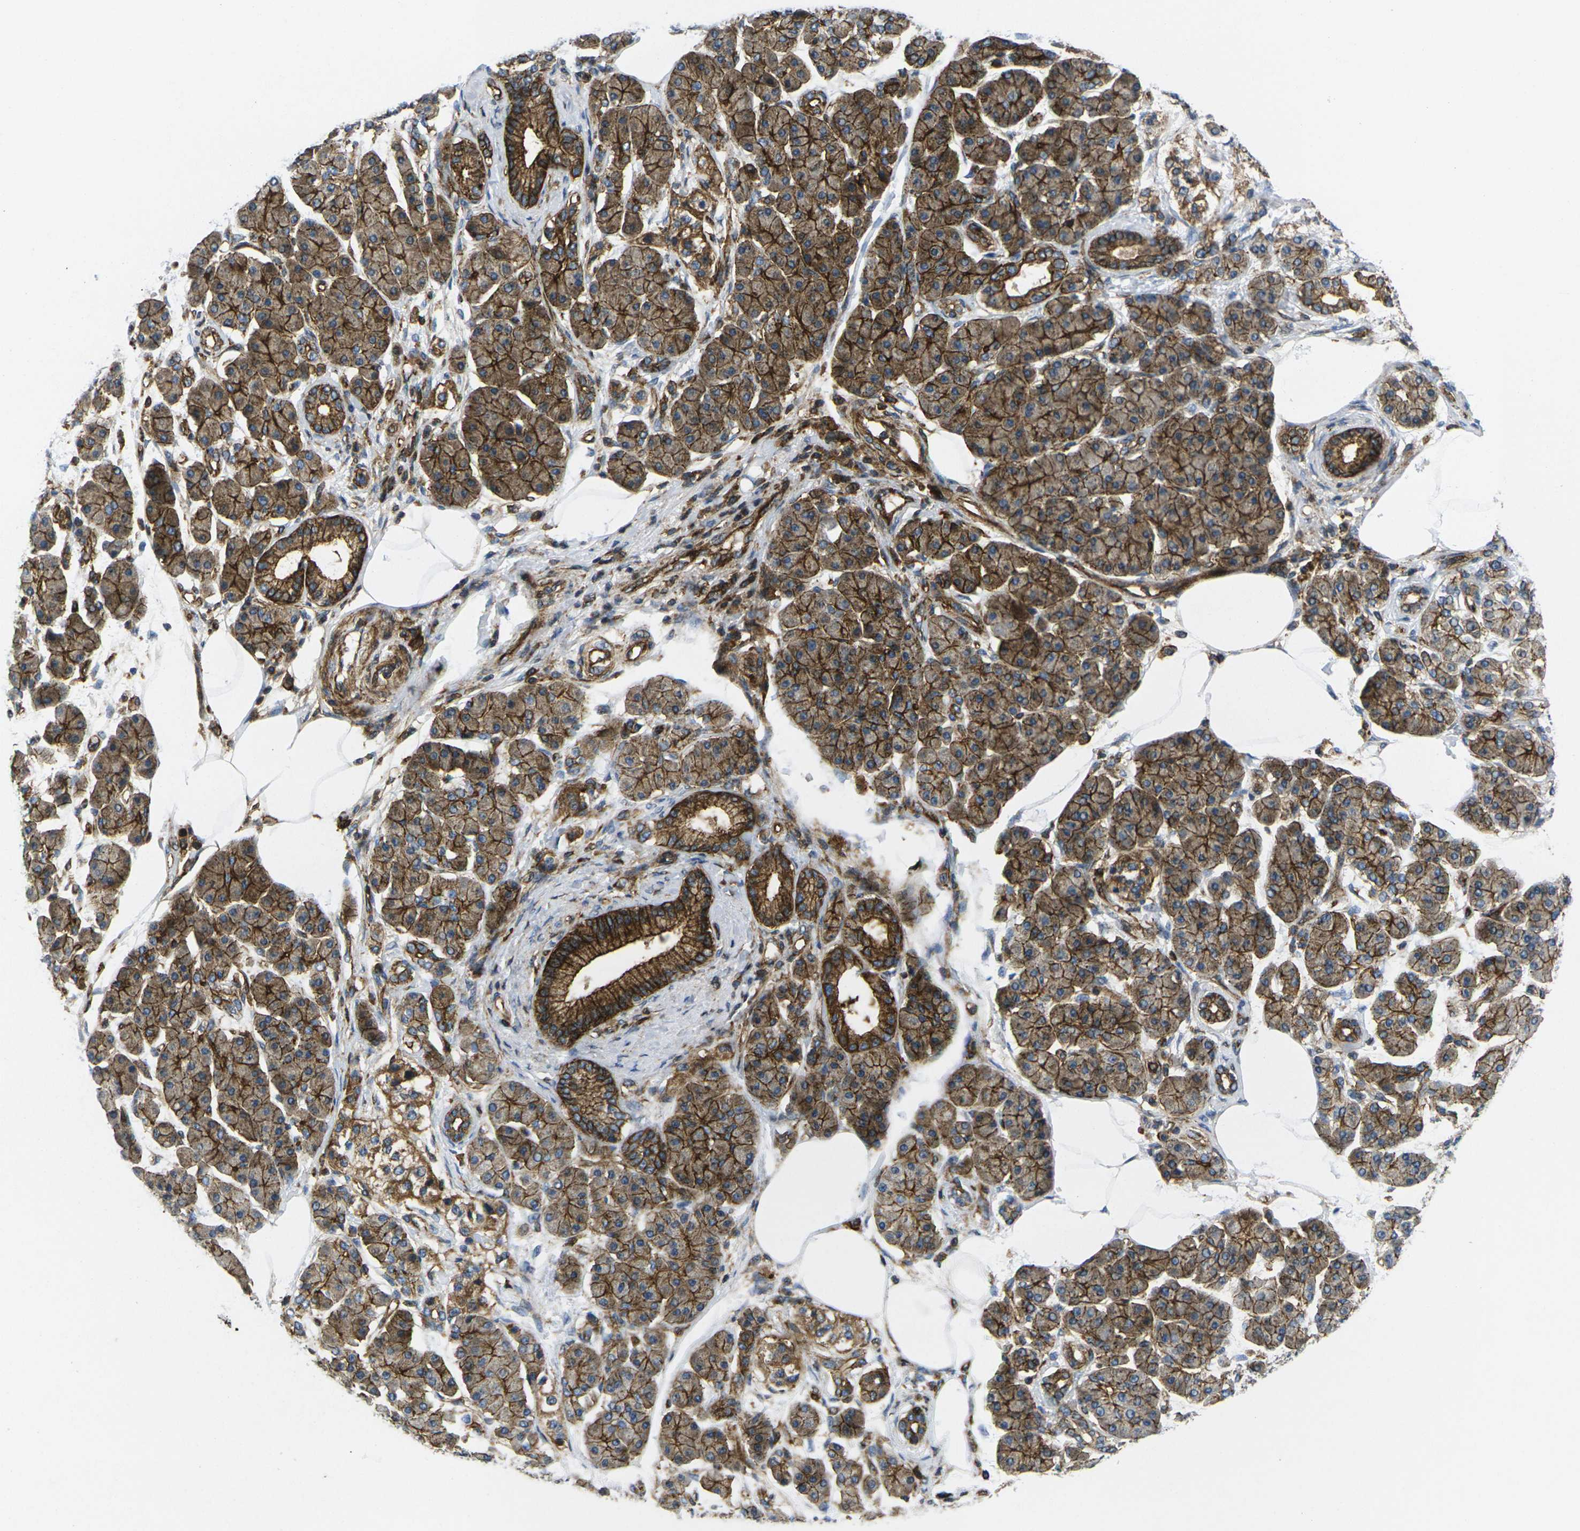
{"staining": {"intensity": "strong", "quantity": ">75%", "location": "cytoplasmic/membranous"}, "tissue": "pancreatic cancer", "cell_type": "Tumor cells", "image_type": "cancer", "snomed": [{"axis": "morphology", "description": "Adenocarcinoma, NOS"}, {"axis": "morphology", "description": "Adenocarcinoma, metastatic, NOS"}, {"axis": "topography", "description": "Lymph node"}, {"axis": "topography", "description": "Pancreas"}, {"axis": "topography", "description": "Duodenum"}], "caption": "Protein expression analysis of human pancreatic cancer reveals strong cytoplasmic/membranous positivity in approximately >75% of tumor cells. The staining was performed using DAB to visualize the protein expression in brown, while the nuclei were stained in blue with hematoxylin (Magnification: 20x).", "gene": "IQGAP1", "patient": {"sex": "female", "age": 64}}